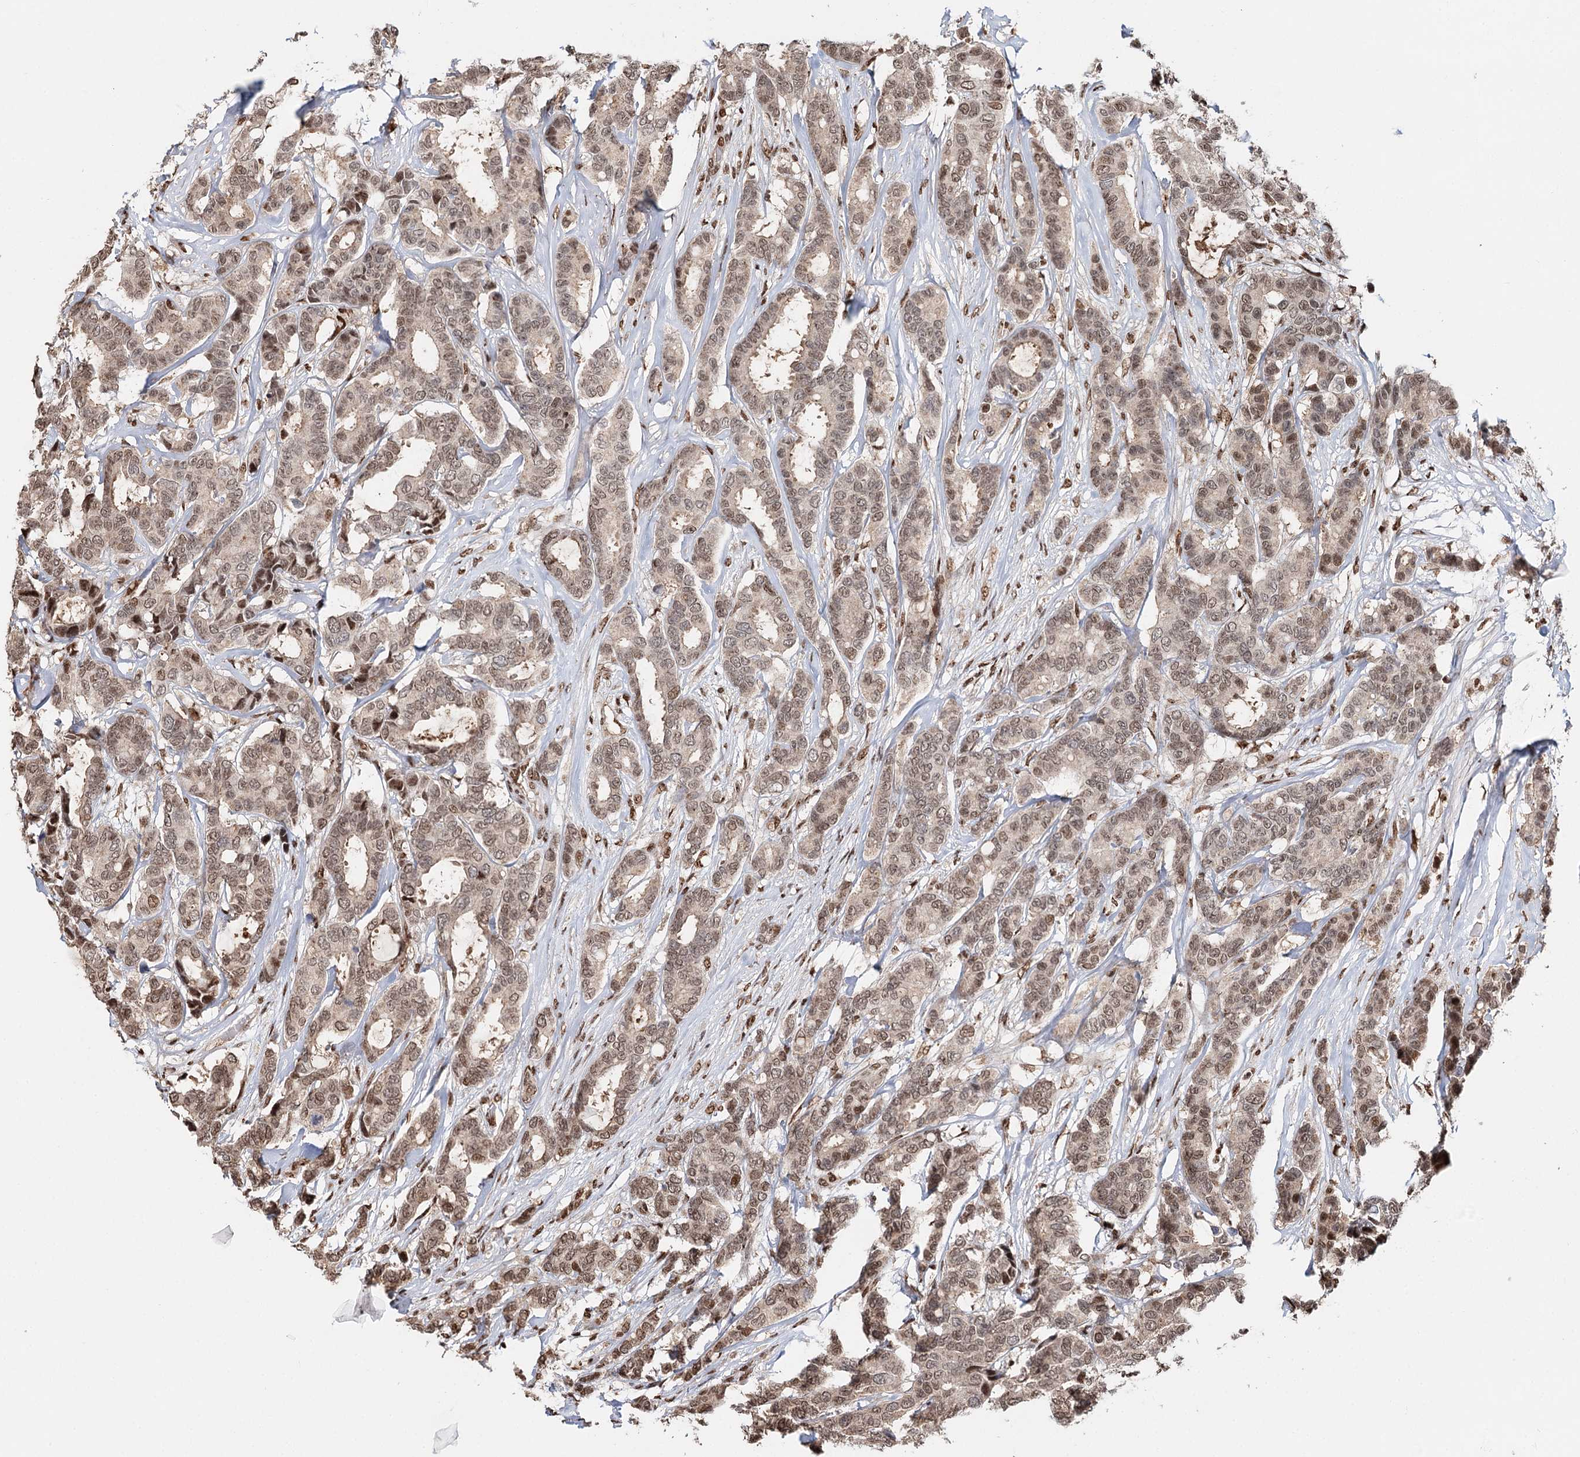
{"staining": {"intensity": "moderate", "quantity": ">75%", "location": "nuclear"}, "tissue": "breast cancer", "cell_type": "Tumor cells", "image_type": "cancer", "snomed": [{"axis": "morphology", "description": "Duct carcinoma"}, {"axis": "topography", "description": "Breast"}], "caption": "Protein analysis of breast cancer (infiltrating ductal carcinoma) tissue reveals moderate nuclear positivity in about >75% of tumor cells. Nuclei are stained in blue.", "gene": "RPS27A", "patient": {"sex": "female", "age": 87}}